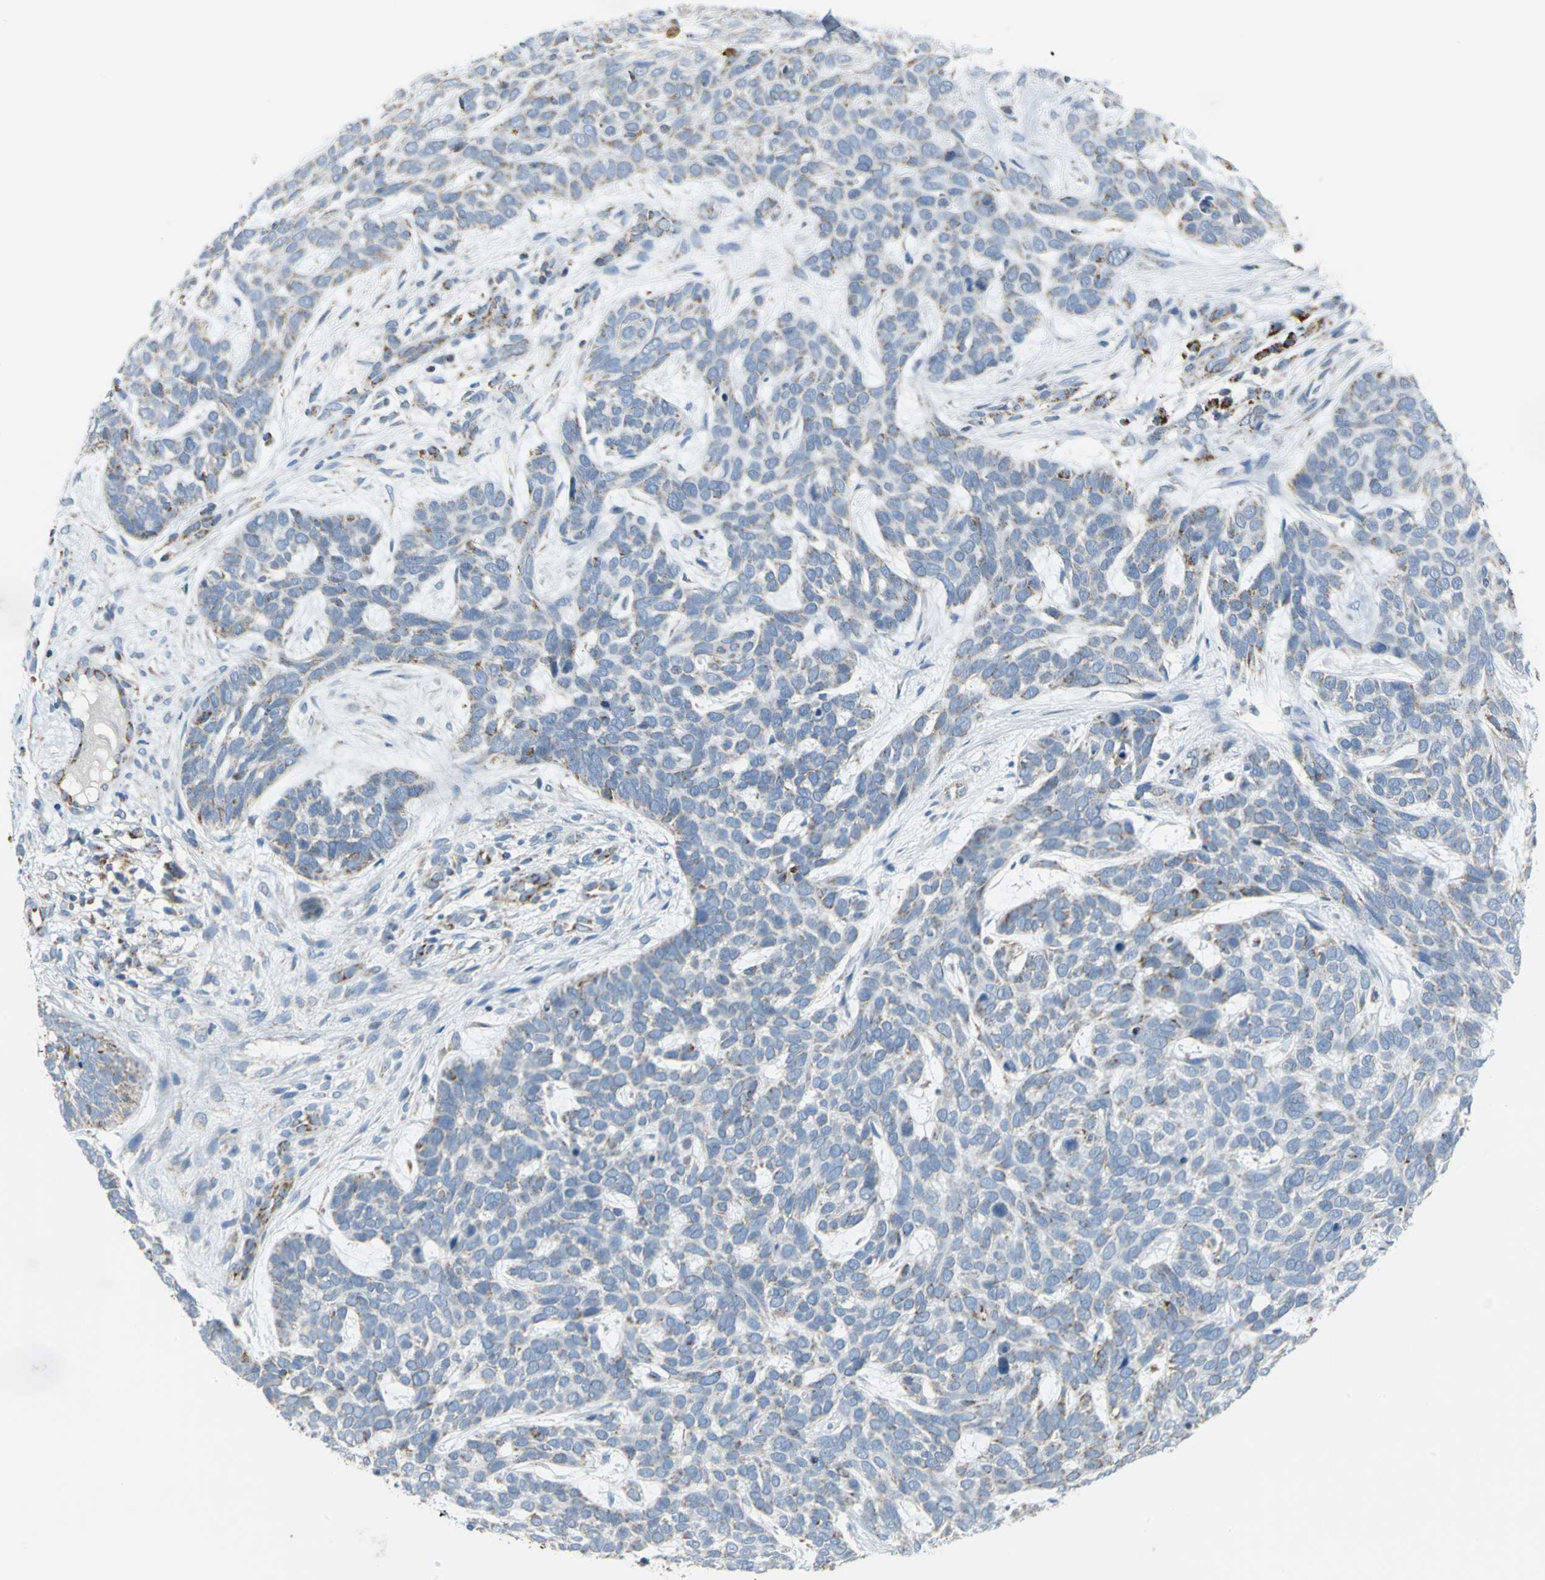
{"staining": {"intensity": "negative", "quantity": "none", "location": "none"}, "tissue": "skin cancer", "cell_type": "Tumor cells", "image_type": "cancer", "snomed": [{"axis": "morphology", "description": "Basal cell carcinoma"}, {"axis": "topography", "description": "Skin"}], "caption": "Human skin basal cell carcinoma stained for a protein using IHC reveals no expression in tumor cells.", "gene": "NTRK1", "patient": {"sex": "male", "age": 87}}